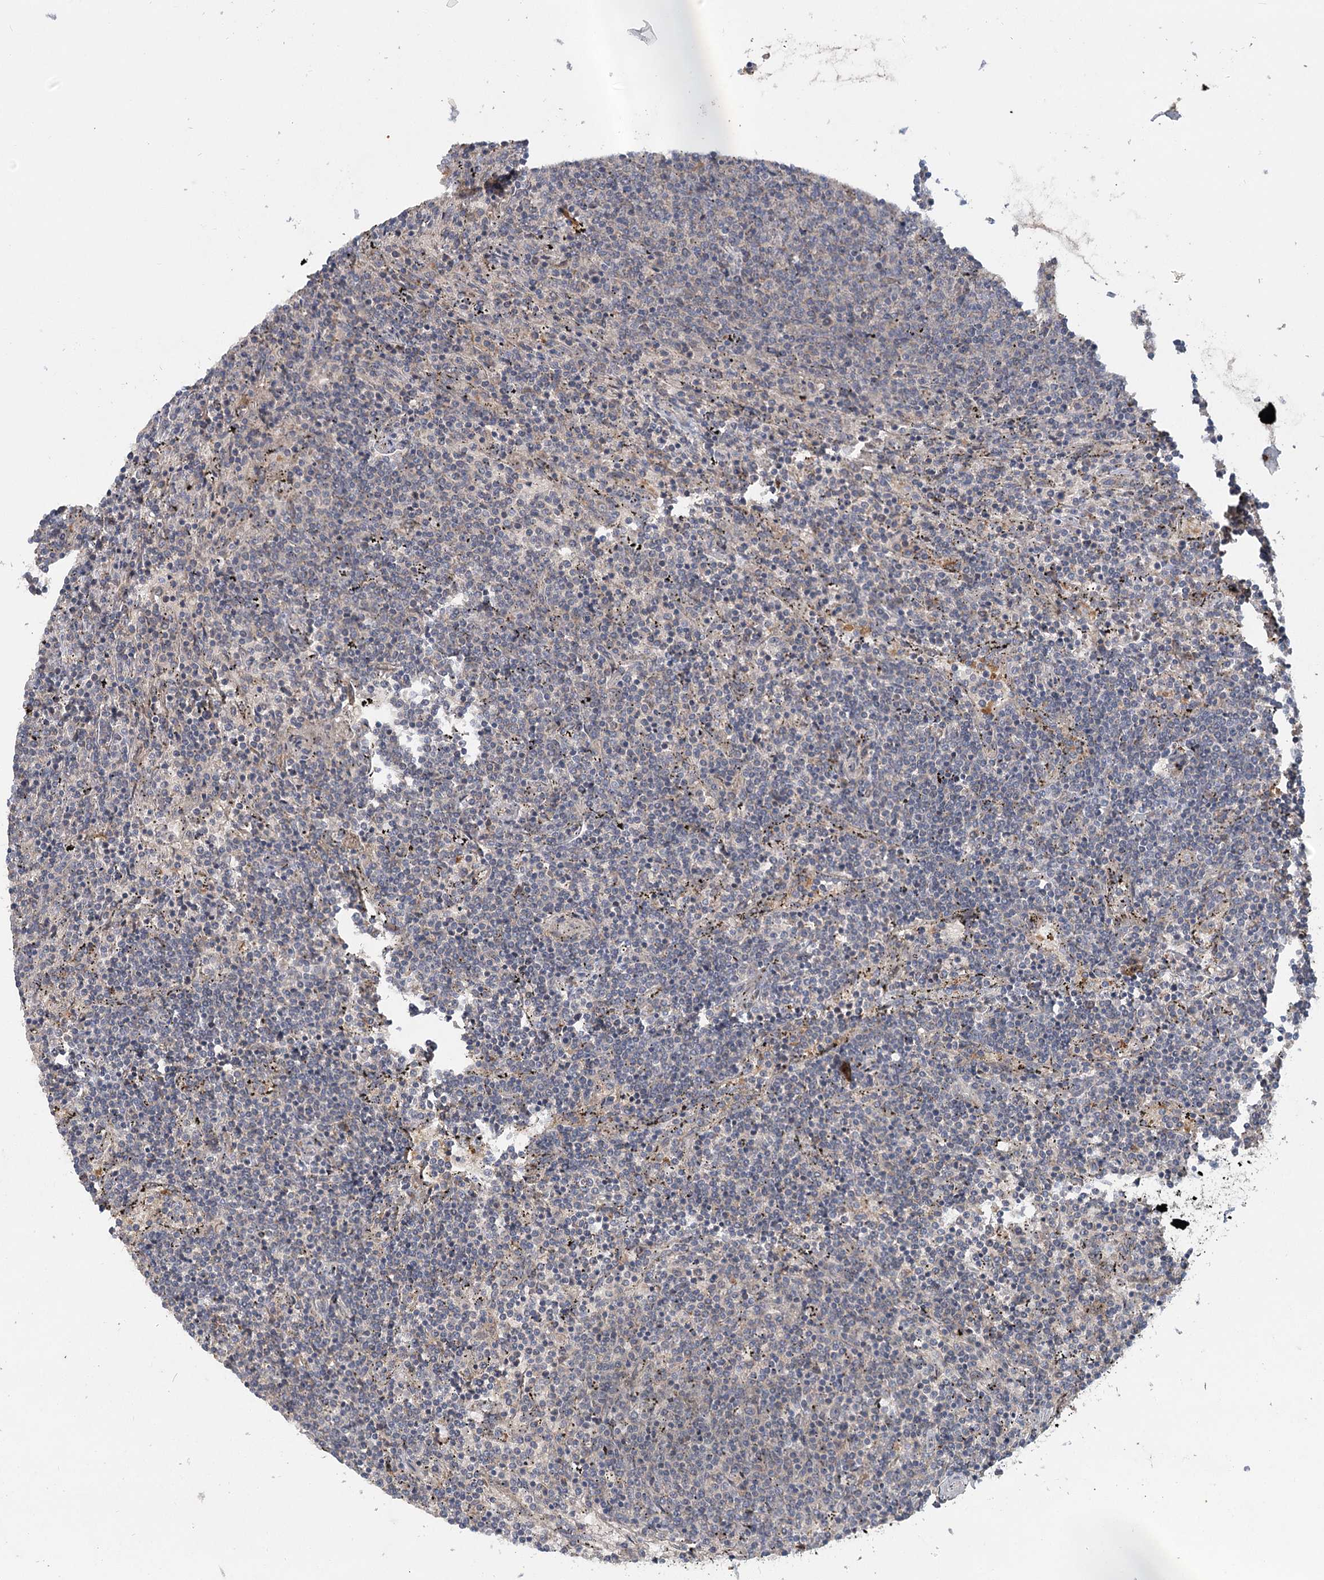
{"staining": {"intensity": "negative", "quantity": "none", "location": "none"}, "tissue": "lymphoma", "cell_type": "Tumor cells", "image_type": "cancer", "snomed": [{"axis": "morphology", "description": "Malignant lymphoma, non-Hodgkin's type, Low grade"}, {"axis": "topography", "description": "Spleen"}], "caption": "There is no significant positivity in tumor cells of malignant lymphoma, non-Hodgkin's type (low-grade). (Brightfield microscopy of DAB (3,3'-diaminobenzidine) immunohistochemistry at high magnification).", "gene": "PYROXD2", "patient": {"sex": "female", "age": 50}}